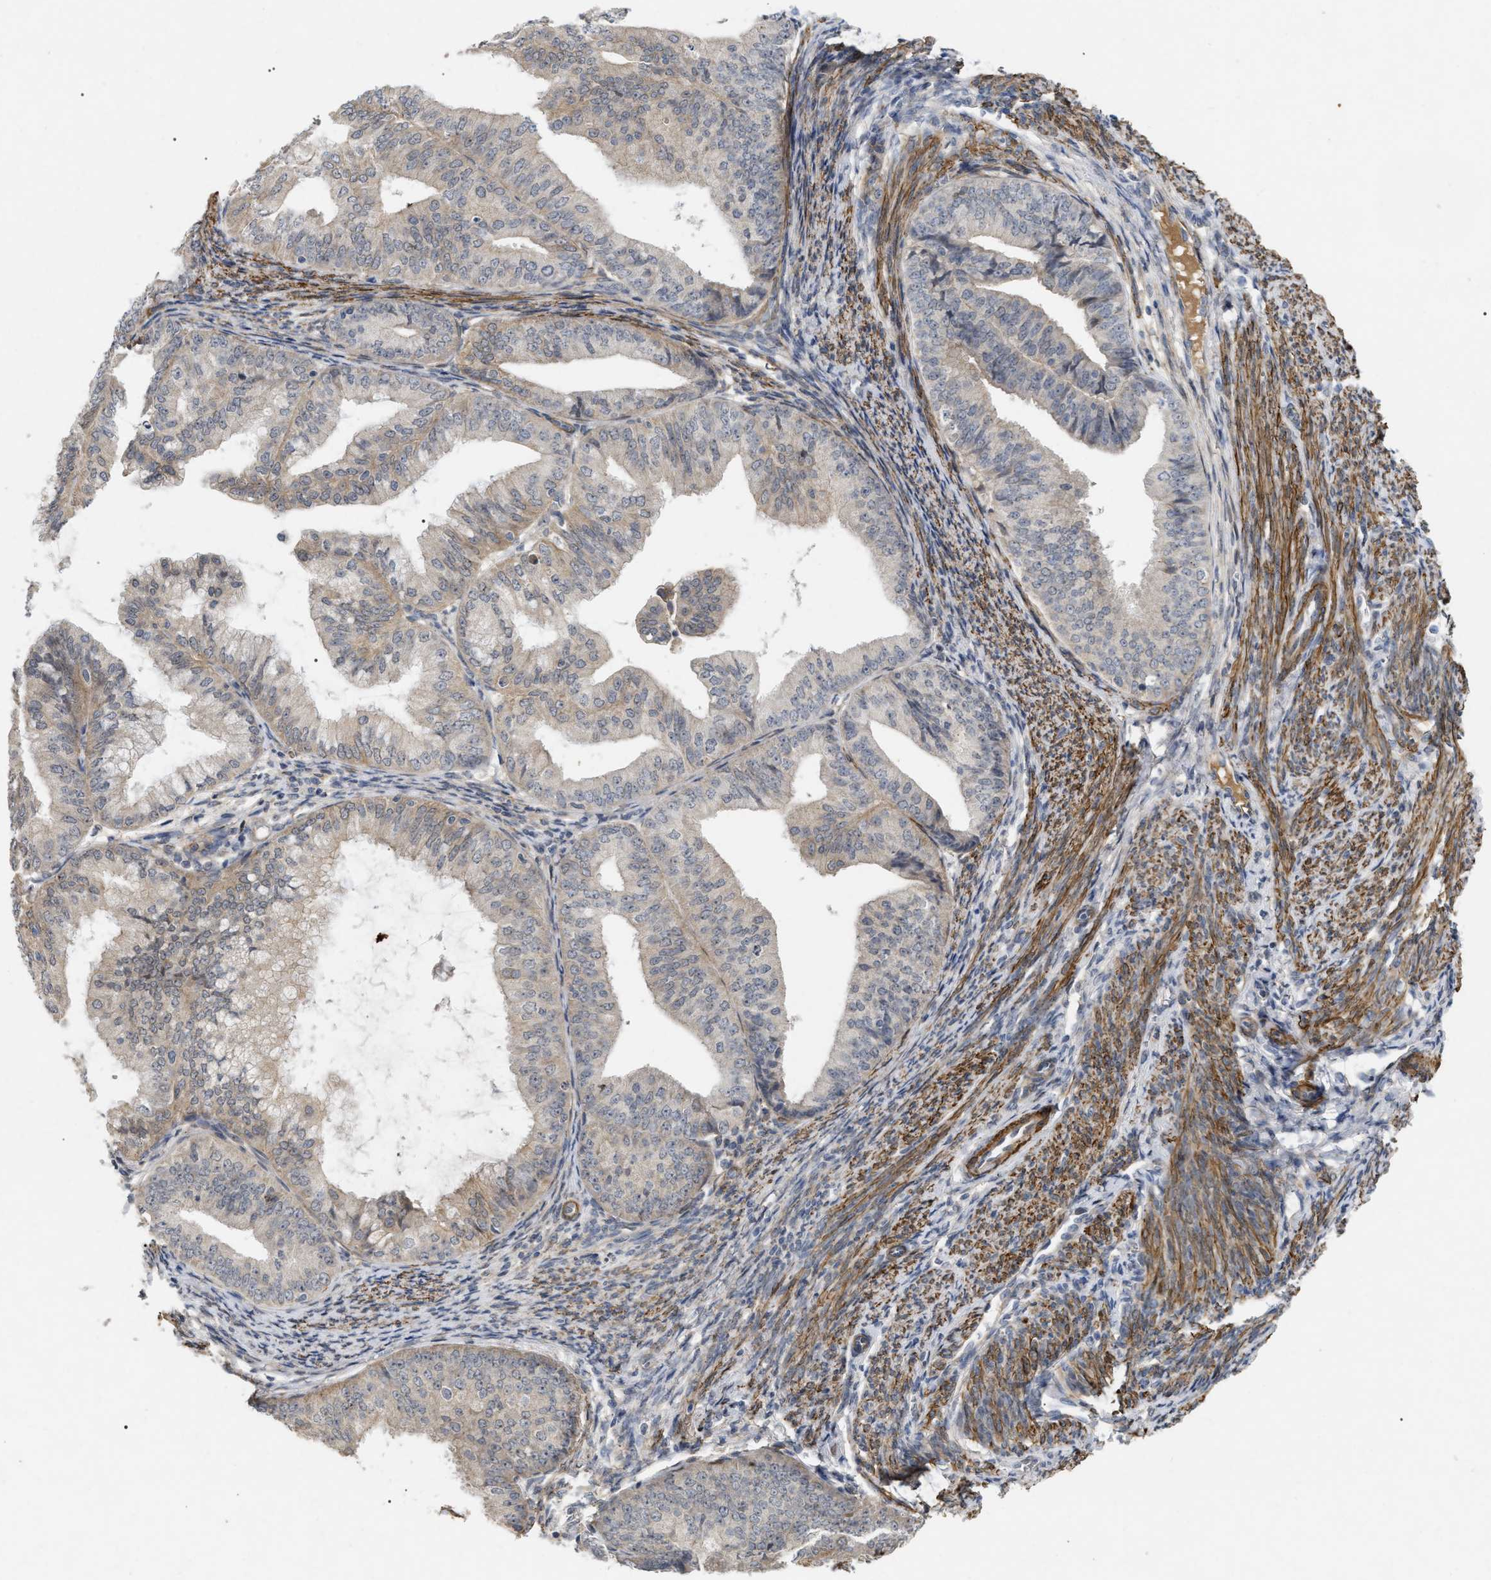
{"staining": {"intensity": "weak", "quantity": "25%-75%", "location": "cytoplasmic/membranous"}, "tissue": "endometrial cancer", "cell_type": "Tumor cells", "image_type": "cancer", "snomed": [{"axis": "morphology", "description": "Adenocarcinoma, NOS"}, {"axis": "topography", "description": "Endometrium"}], "caption": "Approximately 25%-75% of tumor cells in human endometrial cancer (adenocarcinoma) reveal weak cytoplasmic/membranous protein positivity as visualized by brown immunohistochemical staining.", "gene": "ST6GALNAC6", "patient": {"sex": "female", "age": 63}}